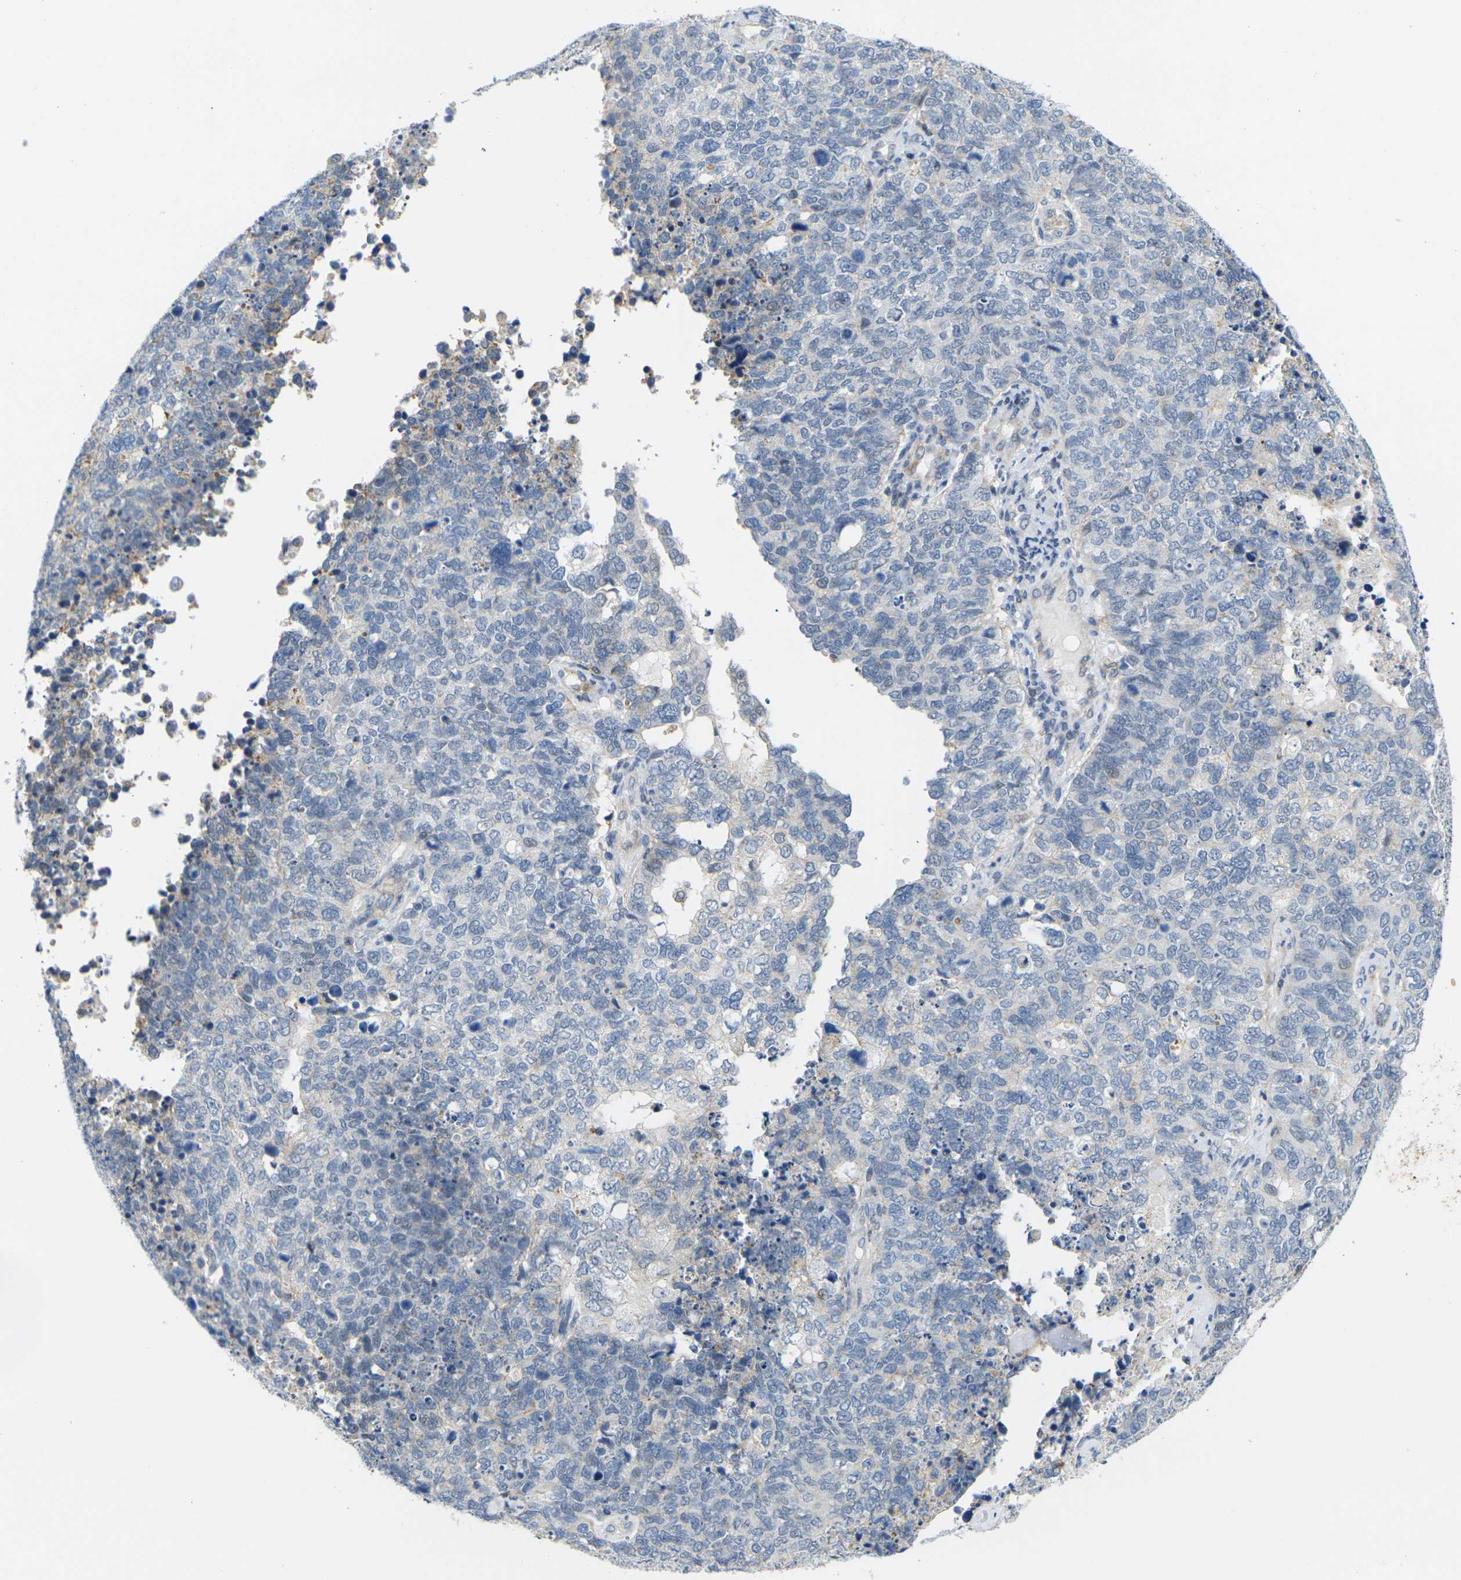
{"staining": {"intensity": "negative", "quantity": "none", "location": "none"}, "tissue": "cervical cancer", "cell_type": "Tumor cells", "image_type": "cancer", "snomed": [{"axis": "morphology", "description": "Squamous cell carcinoma, NOS"}, {"axis": "topography", "description": "Cervix"}], "caption": "A micrograph of cervical cancer stained for a protein demonstrates no brown staining in tumor cells. The staining was performed using DAB (3,3'-diaminobenzidine) to visualize the protein expression in brown, while the nuclei were stained in blue with hematoxylin (Magnification: 20x).", "gene": "OTOF", "patient": {"sex": "female", "age": 63}}